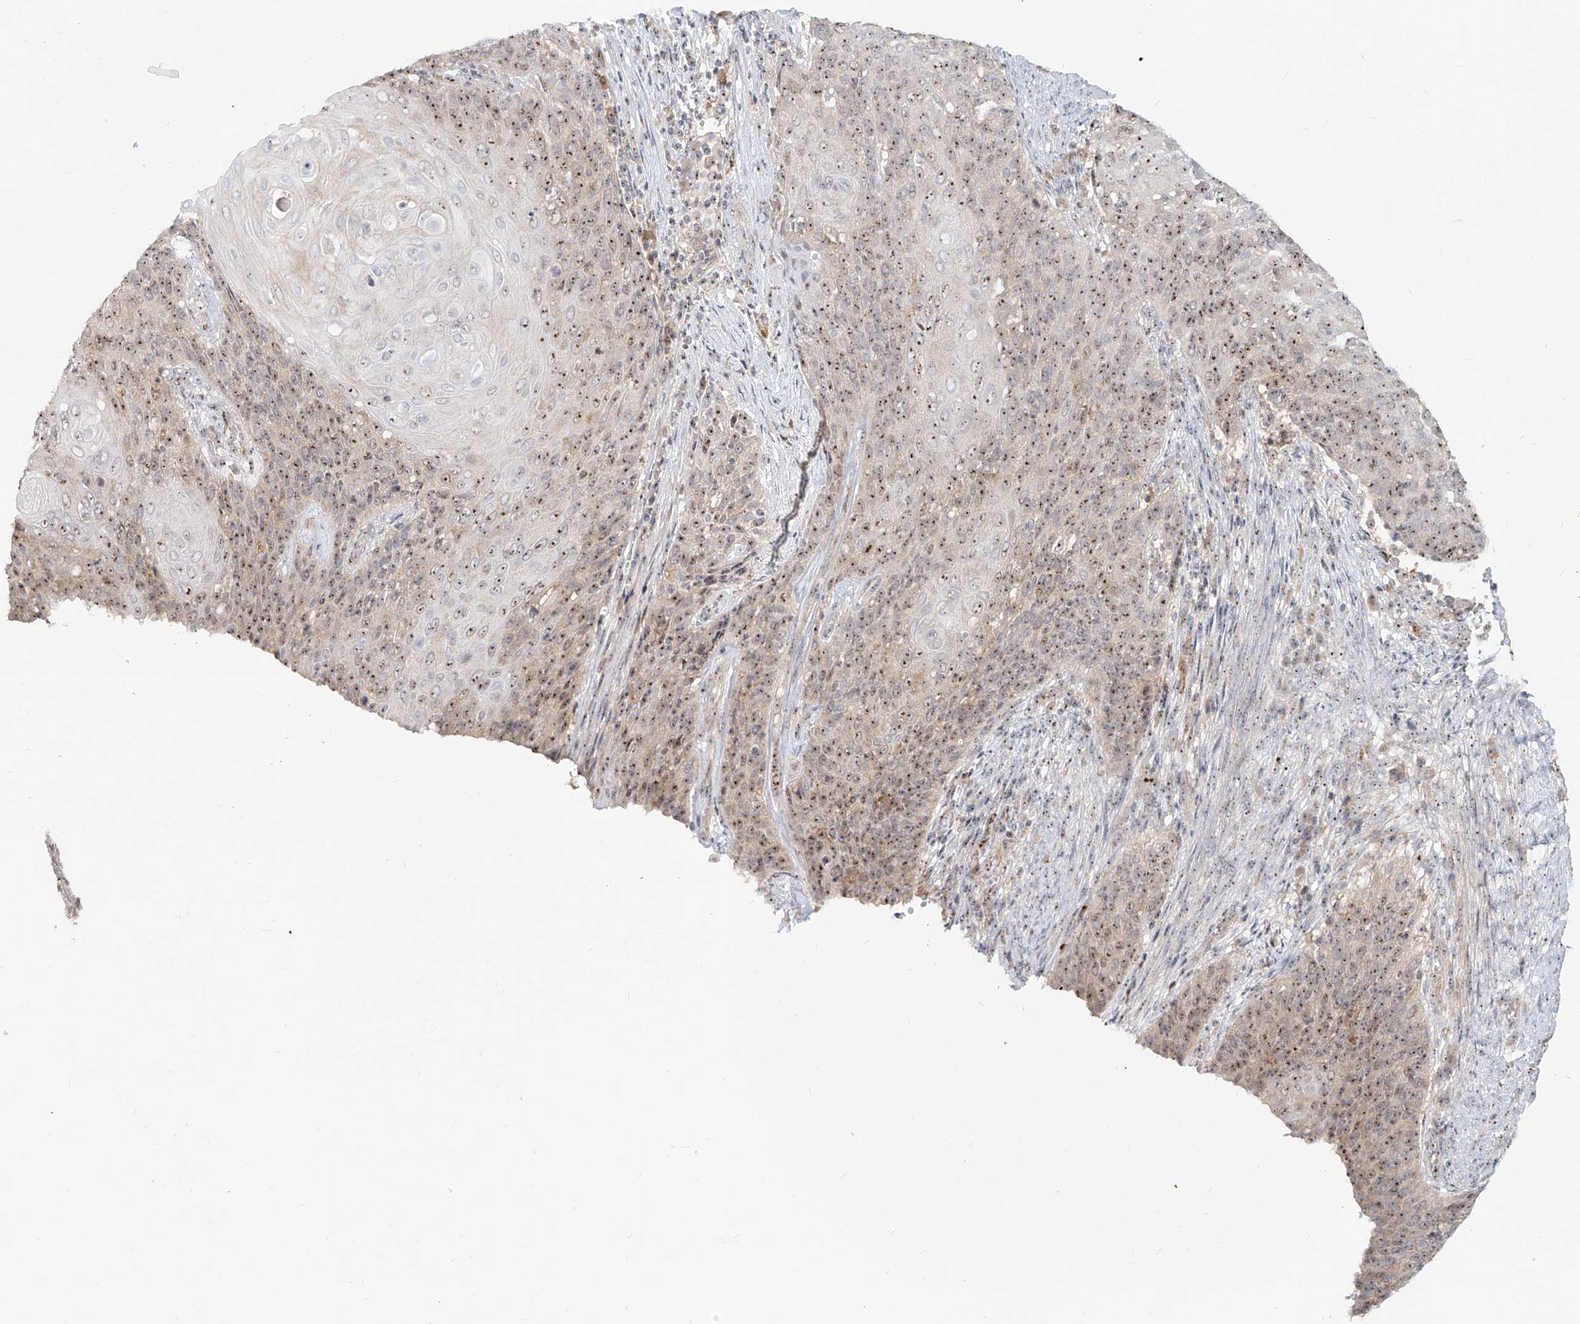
{"staining": {"intensity": "moderate", "quantity": ">75%", "location": "nuclear"}, "tissue": "cervical cancer", "cell_type": "Tumor cells", "image_type": "cancer", "snomed": [{"axis": "morphology", "description": "Squamous cell carcinoma, NOS"}, {"axis": "topography", "description": "Cervix"}], "caption": "This is an image of immunohistochemistry (IHC) staining of cervical cancer, which shows moderate staining in the nuclear of tumor cells.", "gene": "BYSL", "patient": {"sex": "female", "age": 39}}